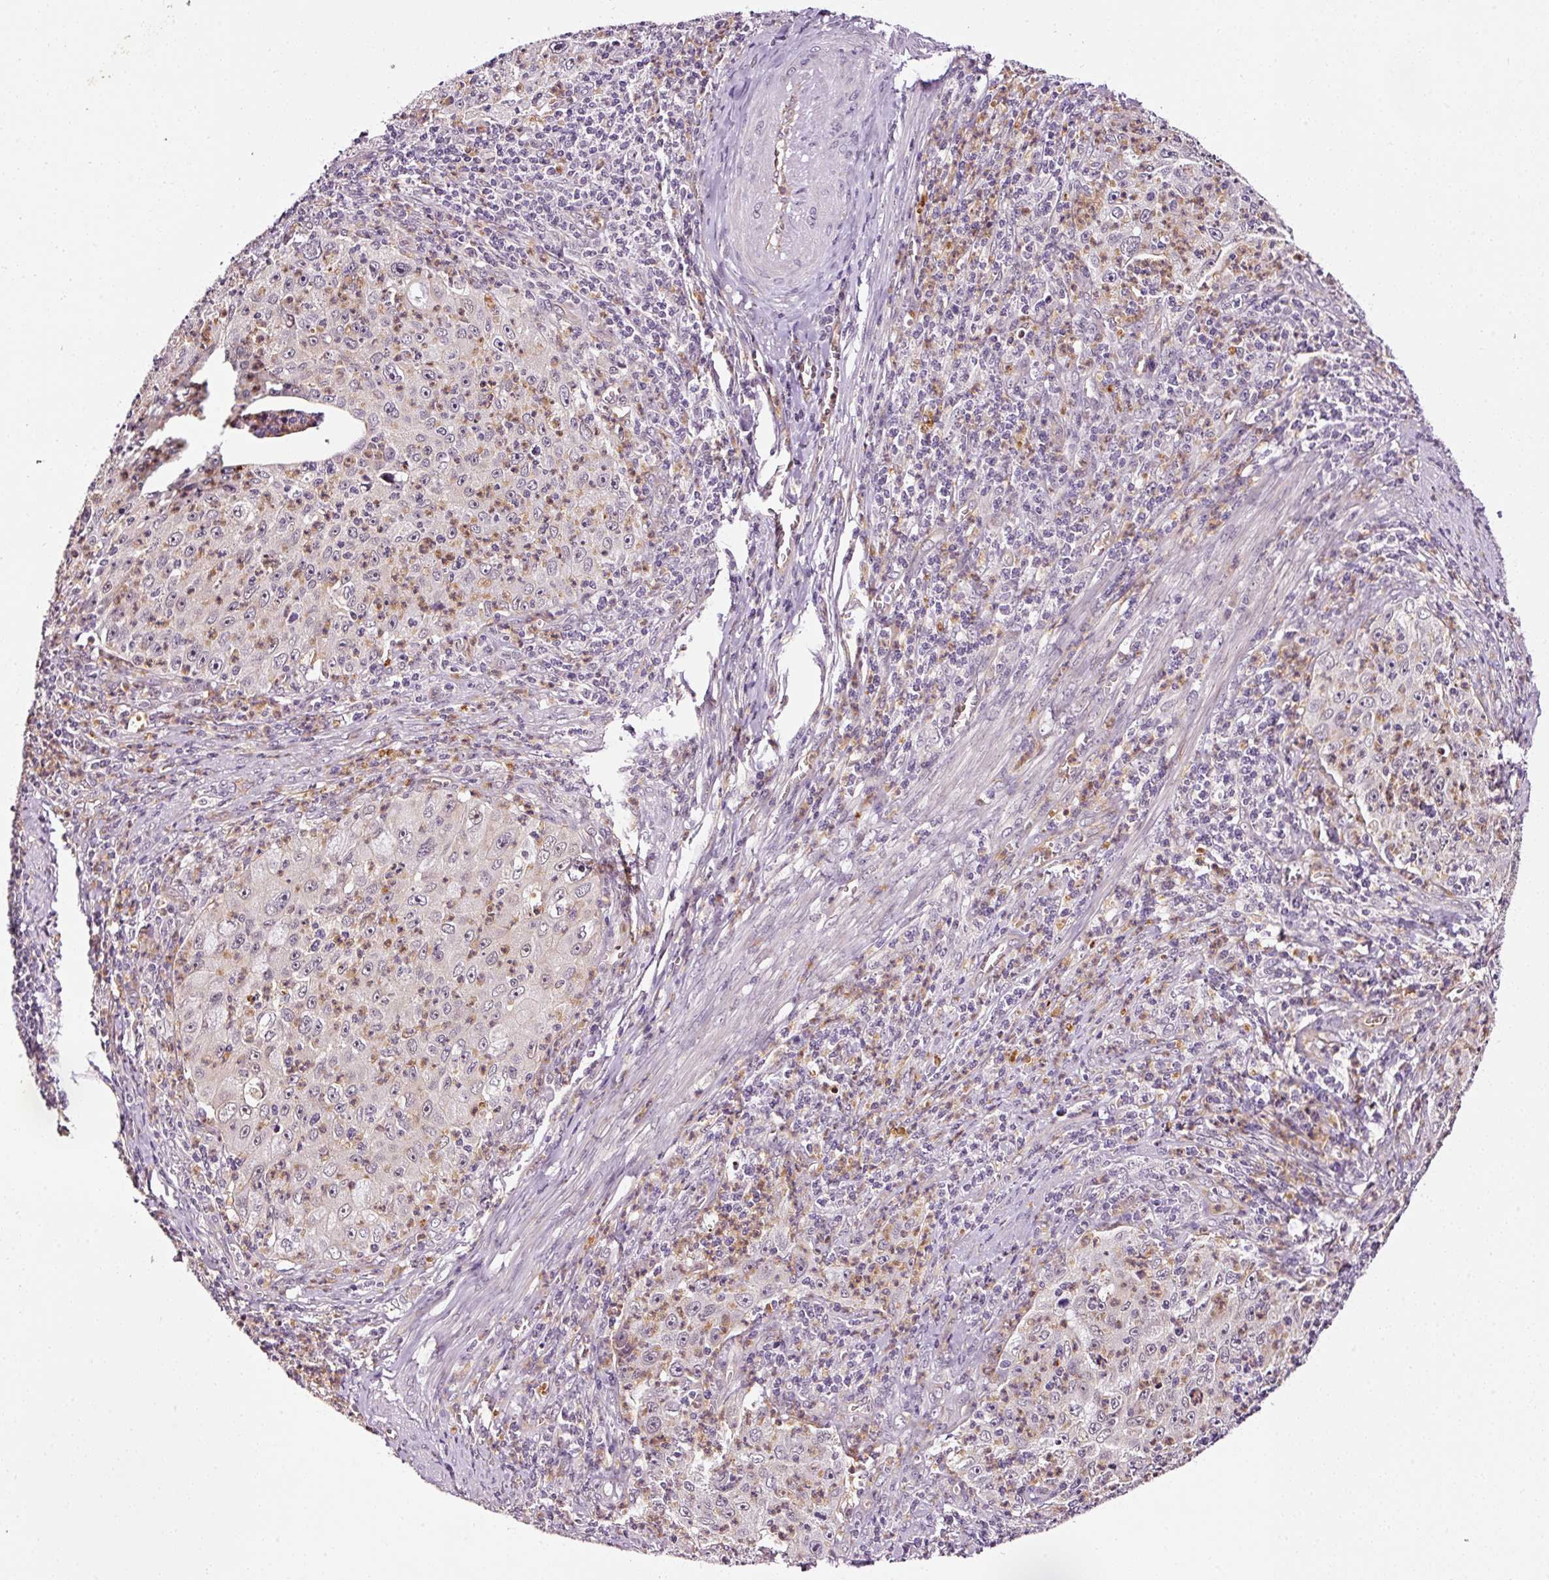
{"staining": {"intensity": "negative", "quantity": "none", "location": "none"}, "tissue": "cervical cancer", "cell_type": "Tumor cells", "image_type": "cancer", "snomed": [{"axis": "morphology", "description": "Squamous cell carcinoma, NOS"}, {"axis": "topography", "description": "Cervix"}], "caption": "Cervical cancer (squamous cell carcinoma) was stained to show a protein in brown. There is no significant staining in tumor cells. (DAB (3,3'-diaminobenzidine) immunohistochemistry (IHC), high magnification).", "gene": "ABCB4", "patient": {"sex": "female", "age": 30}}